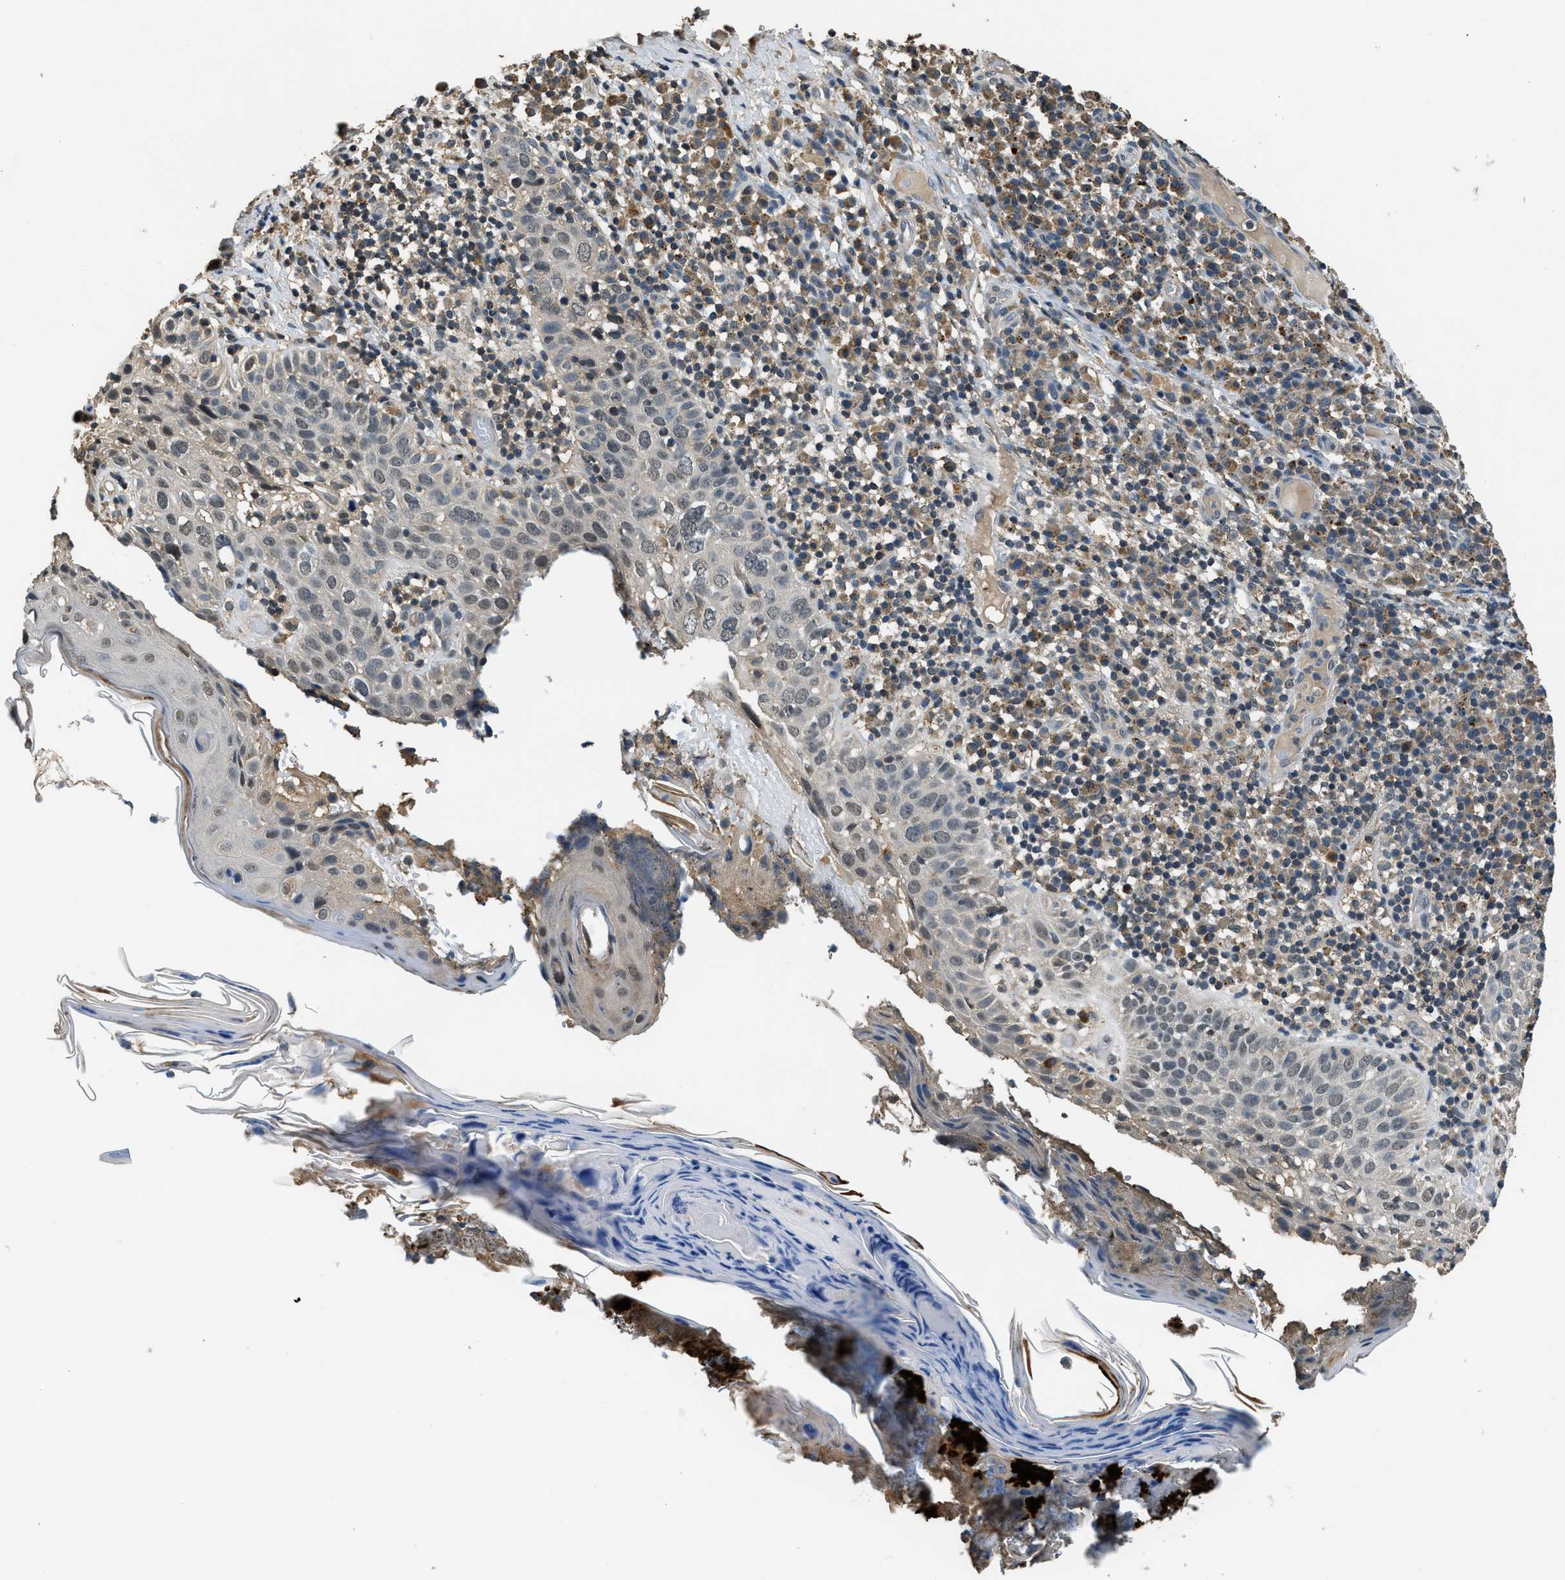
{"staining": {"intensity": "weak", "quantity": "<25%", "location": "nuclear"}, "tissue": "skin cancer", "cell_type": "Tumor cells", "image_type": "cancer", "snomed": [{"axis": "morphology", "description": "Squamous cell carcinoma in situ, NOS"}, {"axis": "morphology", "description": "Squamous cell carcinoma, NOS"}, {"axis": "topography", "description": "Skin"}], "caption": "Immunohistochemistry (IHC) photomicrograph of neoplastic tissue: human squamous cell carcinoma (skin) stained with DAB shows no significant protein positivity in tumor cells. (Brightfield microscopy of DAB (3,3'-diaminobenzidine) IHC at high magnification).", "gene": "SLC15A4", "patient": {"sex": "male", "age": 93}}